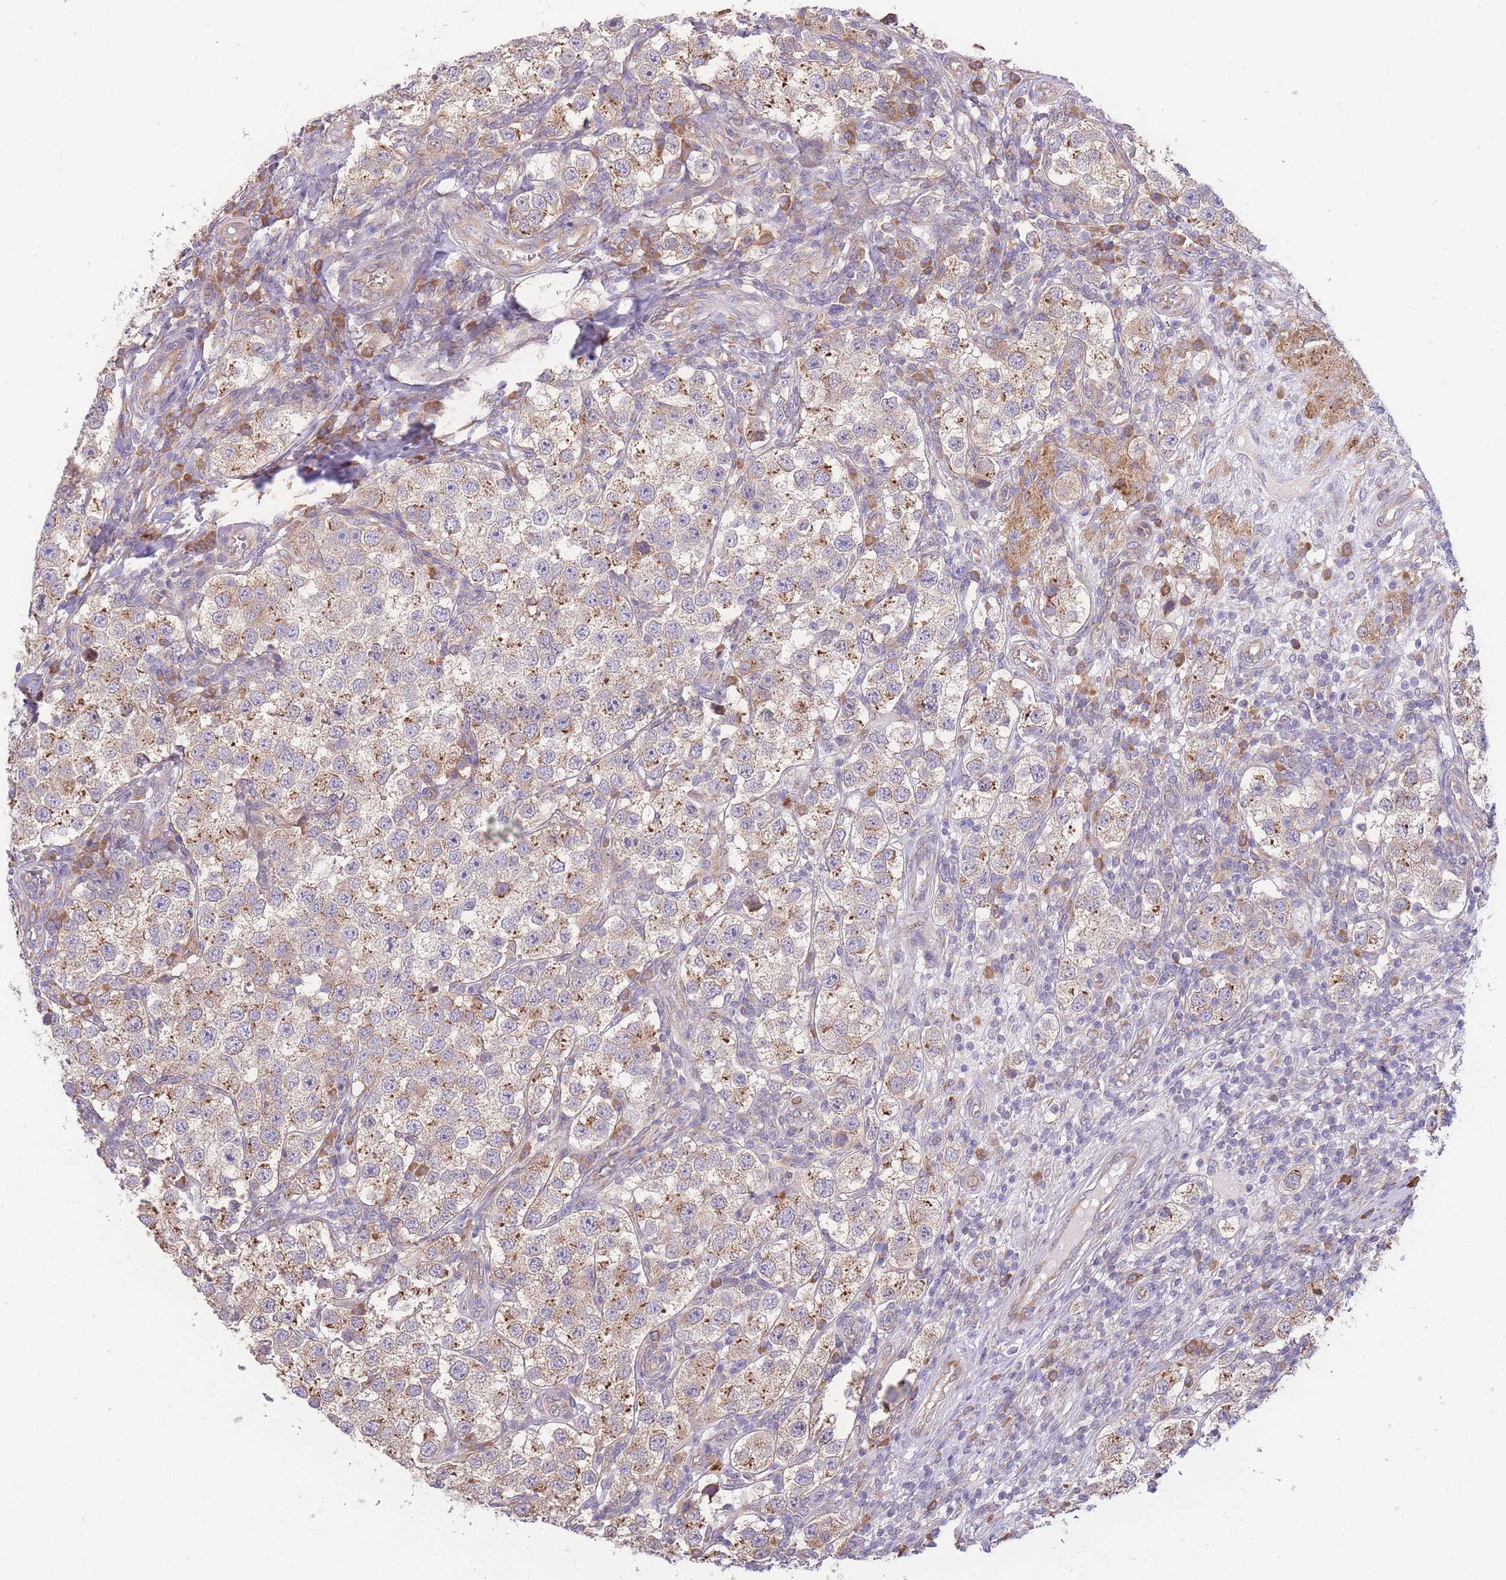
{"staining": {"intensity": "weak", "quantity": ">75%", "location": "cytoplasmic/membranous"}, "tissue": "testis cancer", "cell_type": "Tumor cells", "image_type": "cancer", "snomed": [{"axis": "morphology", "description": "Seminoma, NOS"}, {"axis": "topography", "description": "Testis"}], "caption": "This is an image of immunohistochemistry (IHC) staining of seminoma (testis), which shows weak positivity in the cytoplasmic/membranous of tumor cells.", "gene": "BEX1", "patient": {"sex": "male", "age": 37}}